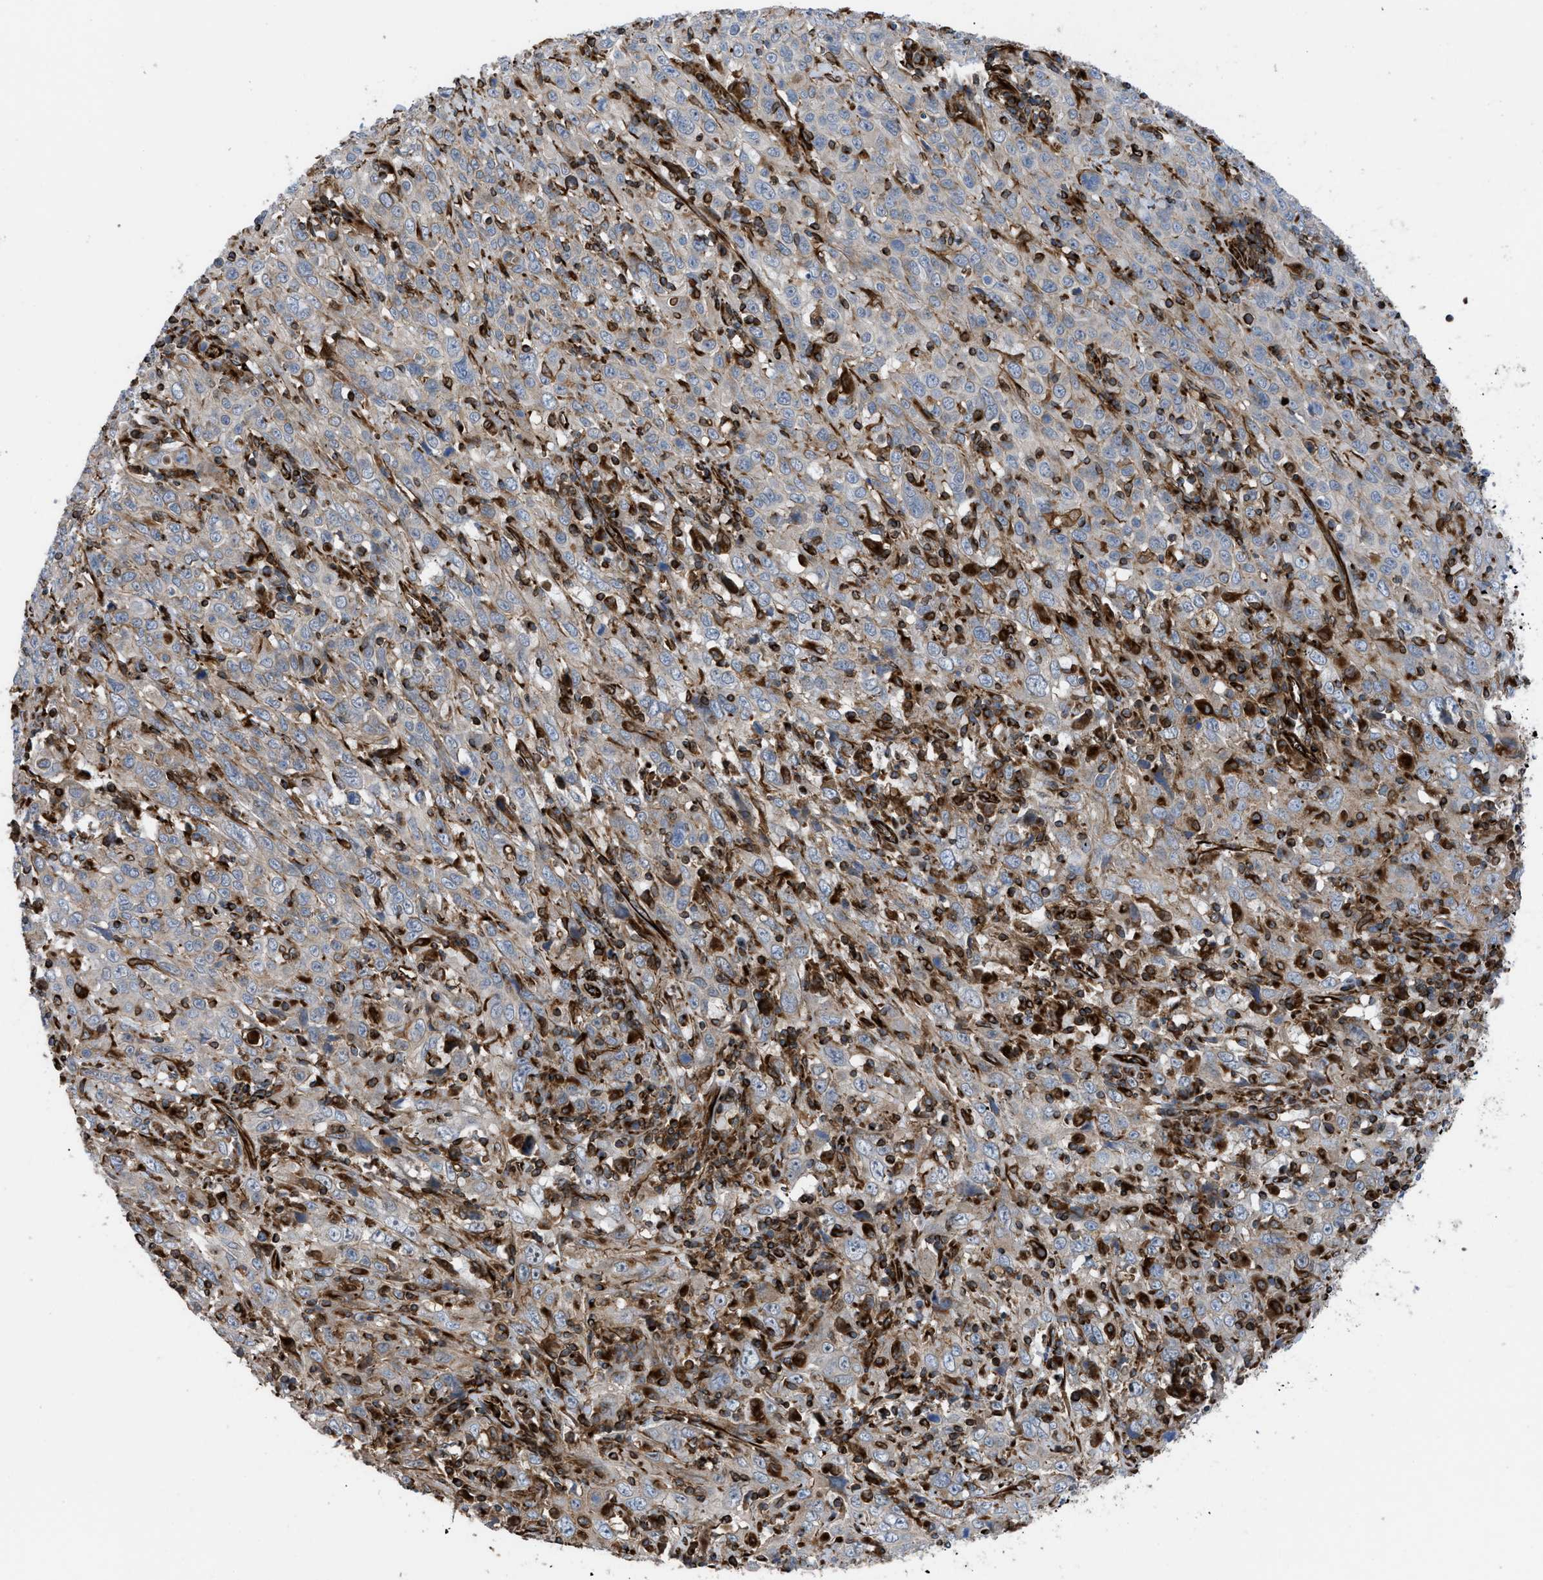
{"staining": {"intensity": "weak", "quantity": "25%-75%", "location": "cytoplasmic/membranous"}, "tissue": "cervical cancer", "cell_type": "Tumor cells", "image_type": "cancer", "snomed": [{"axis": "morphology", "description": "Squamous cell carcinoma, NOS"}, {"axis": "topography", "description": "Cervix"}], "caption": "Immunohistochemical staining of cervical cancer demonstrates low levels of weak cytoplasmic/membranous staining in approximately 25%-75% of tumor cells.", "gene": "PTPRE", "patient": {"sex": "female", "age": 46}}